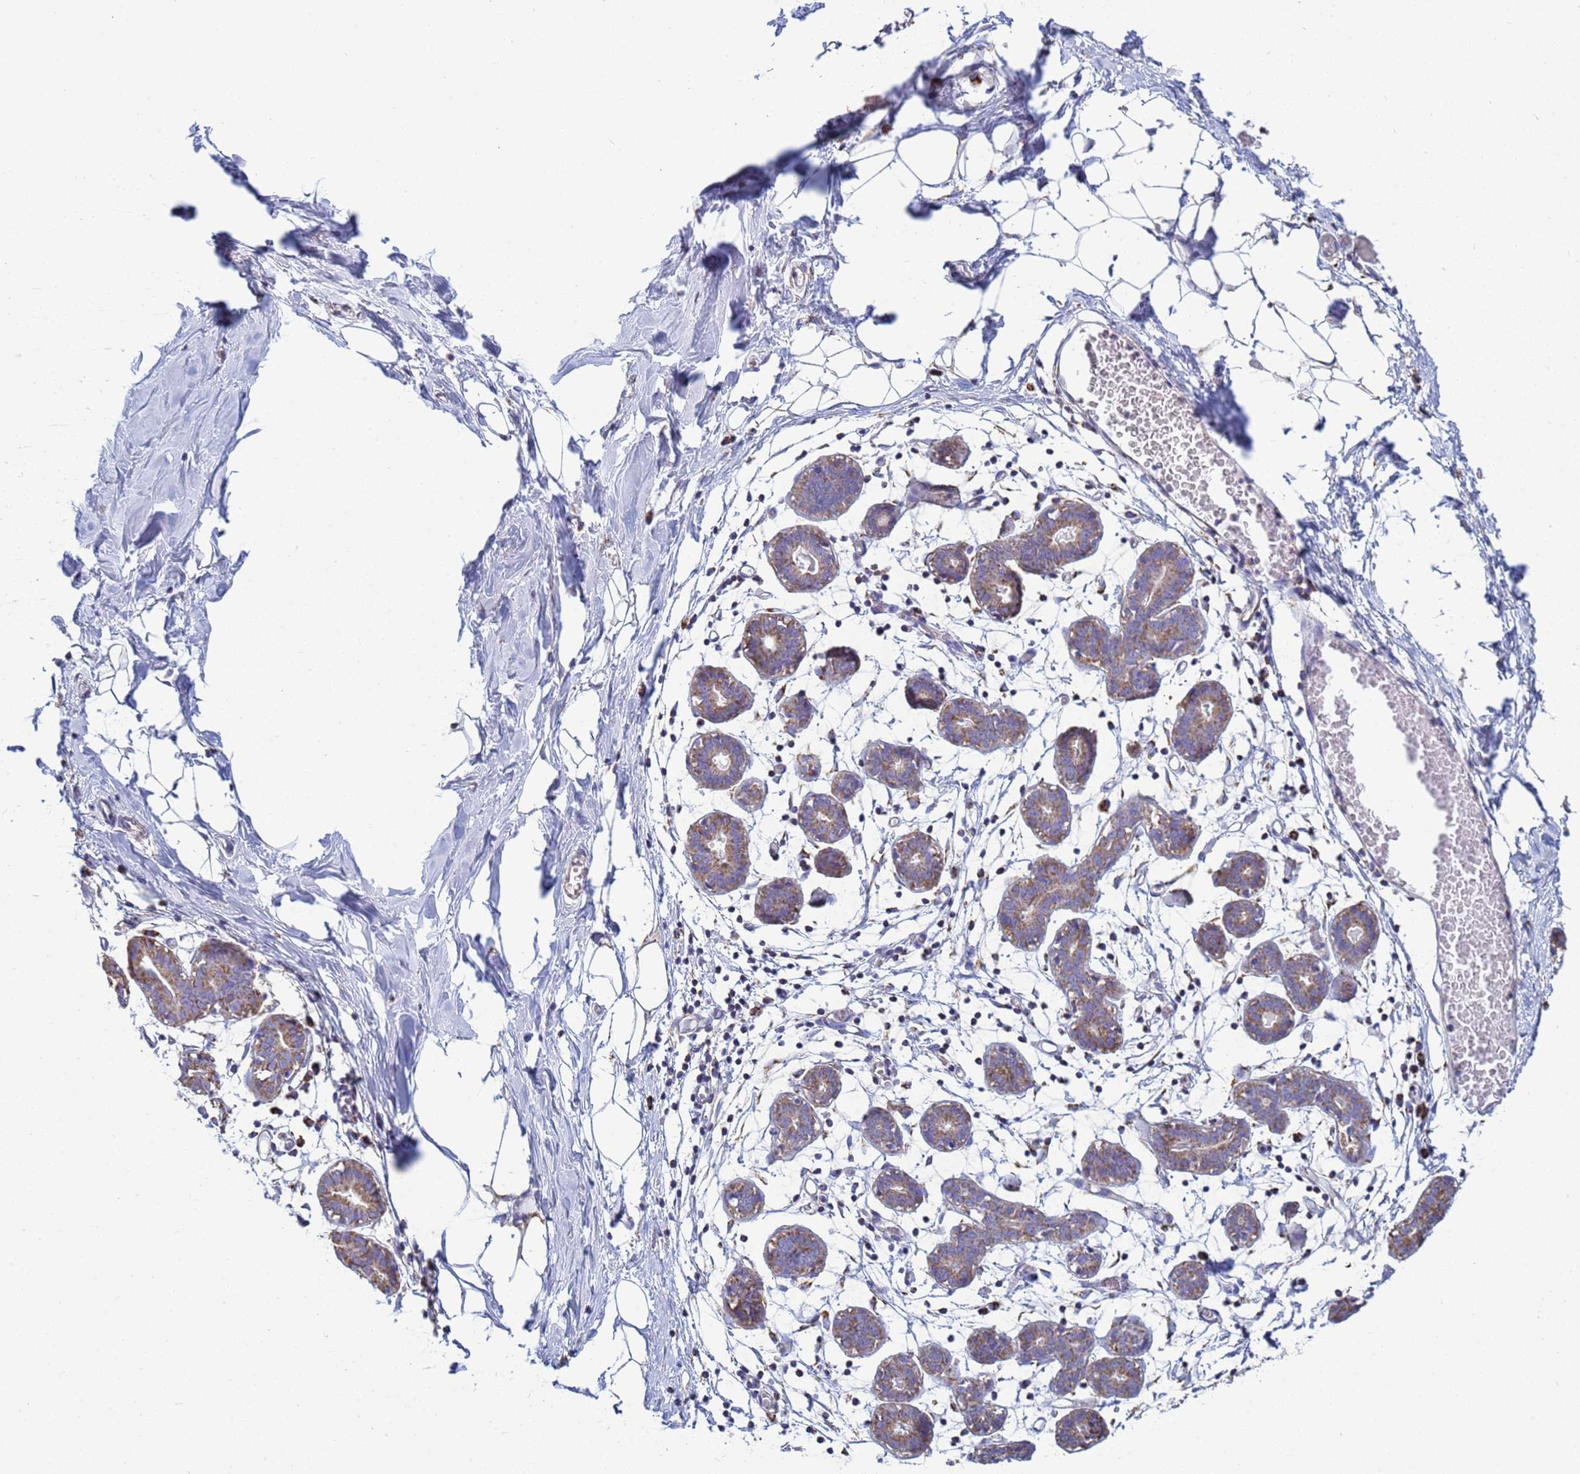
{"staining": {"intensity": "moderate", "quantity": "25%-75%", "location": "cytoplasmic/membranous"}, "tissue": "breast", "cell_type": "Adipocytes", "image_type": "normal", "snomed": [{"axis": "morphology", "description": "Normal tissue, NOS"}, {"axis": "topography", "description": "Breast"}], "caption": "Benign breast was stained to show a protein in brown. There is medium levels of moderate cytoplasmic/membranous staining in about 25%-75% of adipocytes. The staining was performed using DAB (3,3'-diaminobenzidine) to visualize the protein expression in brown, while the nuclei were stained in blue with hematoxylin (Magnification: 20x).", "gene": "COQ4", "patient": {"sex": "female", "age": 27}}